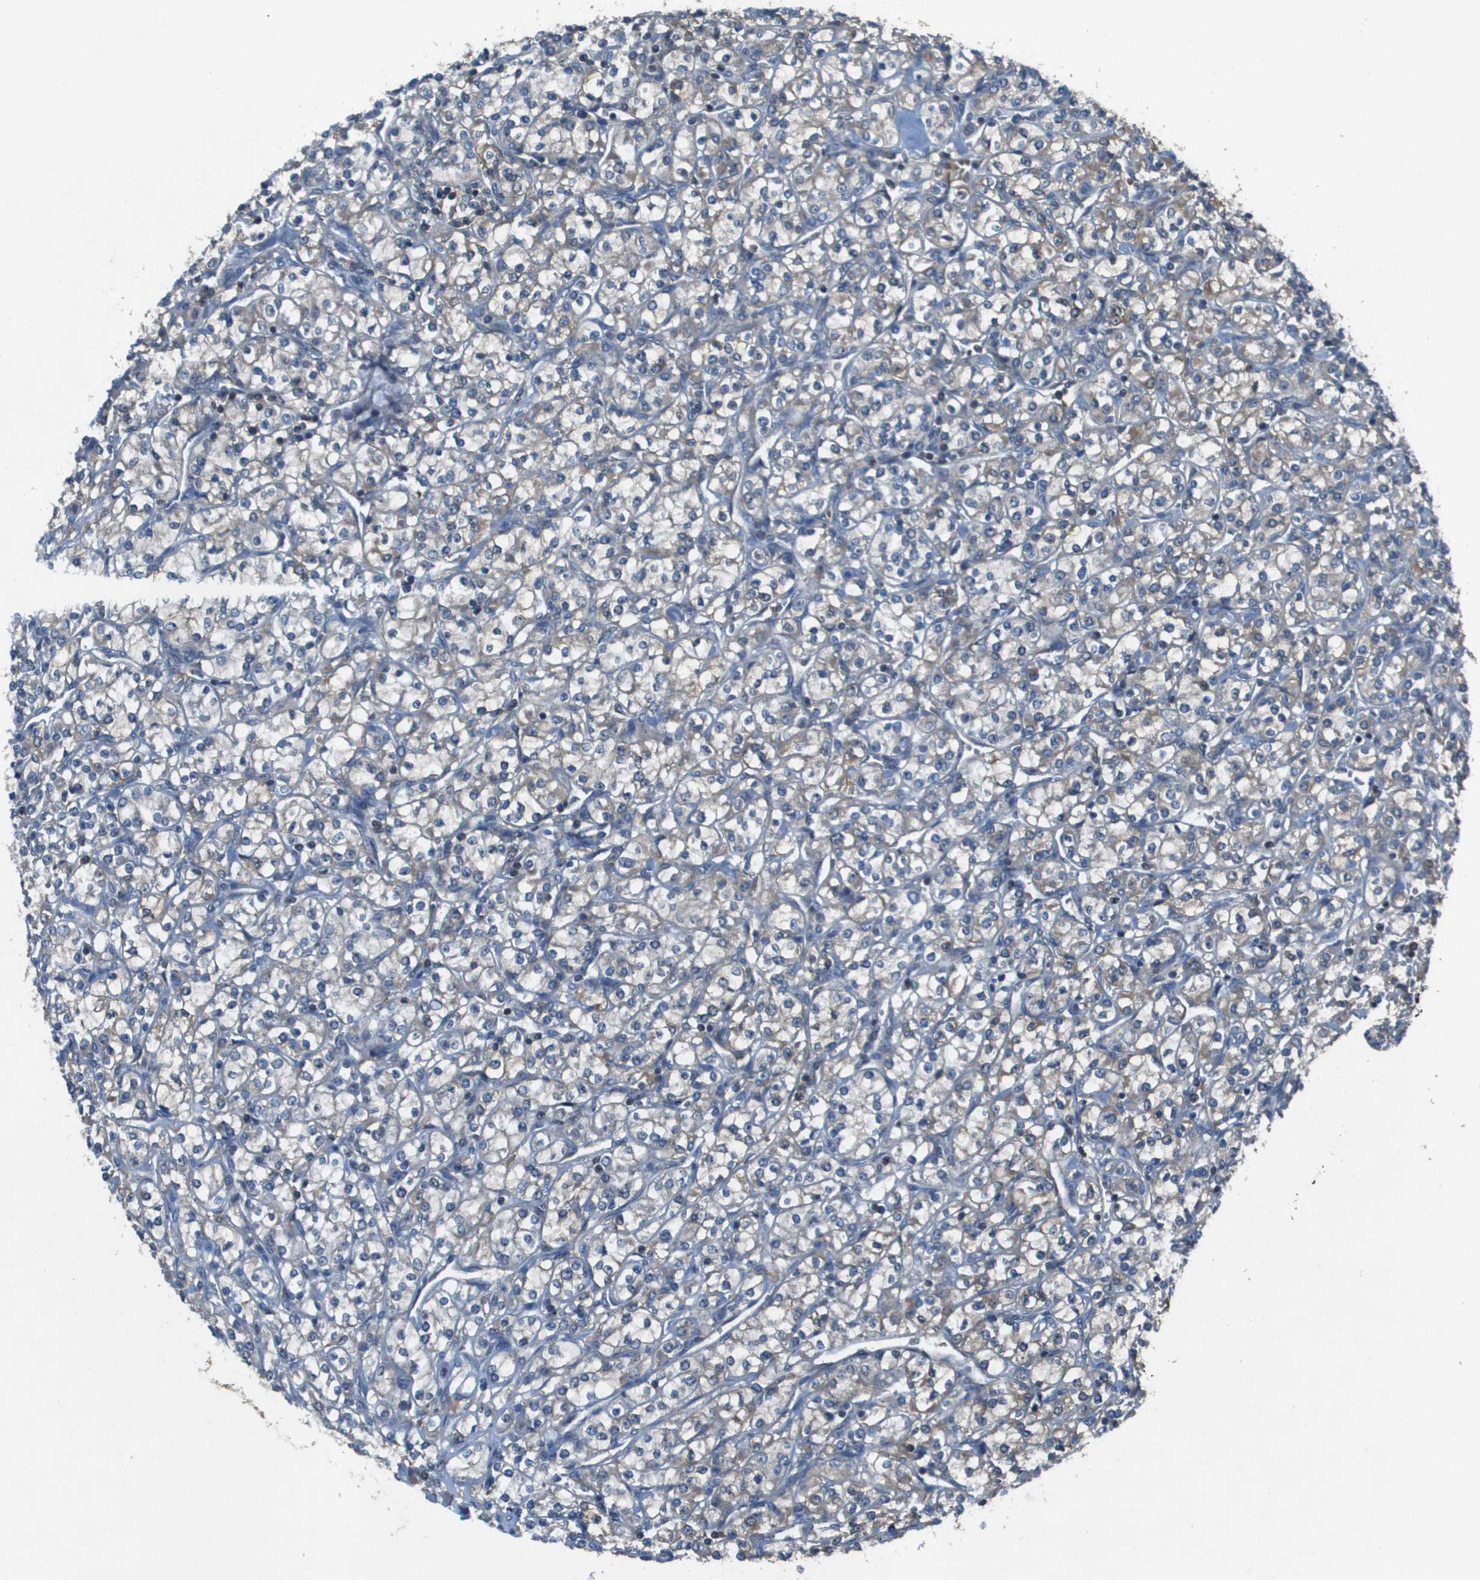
{"staining": {"intensity": "weak", "quantity": "25%-75%", "location": "cytoplasmic/membranous"}, "tissue": "renal cancer", "cell_type": "Tumor cells", "image_type": "cancer", "snomed": [{"axis": "morphology", "description": "Adenocarcinoma, NOS"}, {"axis": "topography", "description": "Kidney"}], "caption": "Immunohistochemical staining of human renal adenocarcinoma shows low levels of weak cytoplasmic/membranous expression in about 25%-75% of tumor cells.", "gene": "CAMK4", "patient": {"sex": "male", "age": 77}}